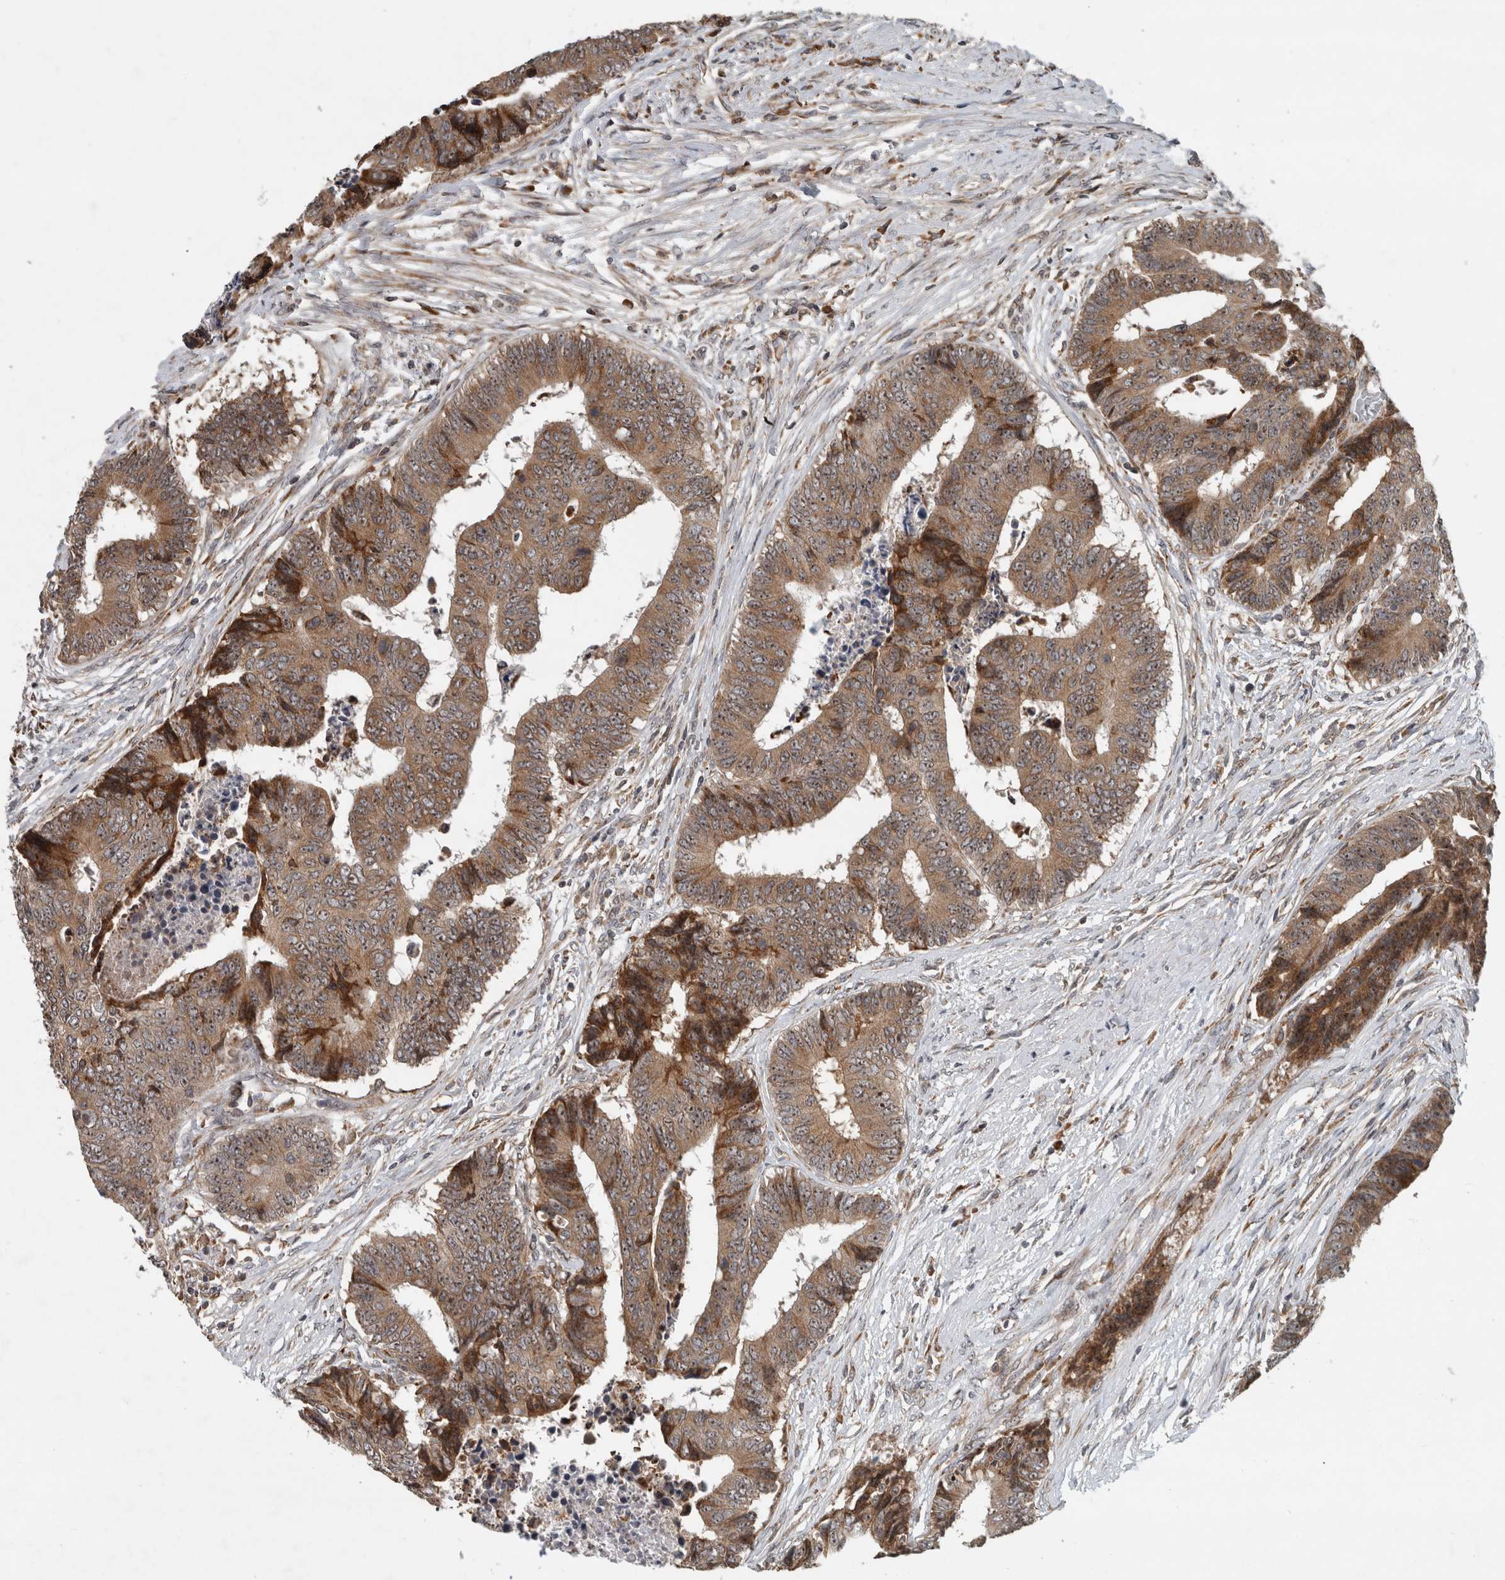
{"staining": {"intensity": "moderate", "quantity": ">75%", "location": "cytoplasmic/membranous,nuclear"}, "tissue": "colorectal cancer", "cell_type": "Tumor cells", "image_type": "cancer", "snomed": [{"axis": "morphology", "description": "Adenocarcinoma, NOS"}, {"axis": "topography", "description": "Rectum"}], "caption": "Colorectal cancer stained with a brown dye displays moderate cytoplasmic/membranous and nuclear positive staining in approximately >75% of tumor cells.", "gene": "GPR137B", "patient": {"sex": "male", "age": 84}}